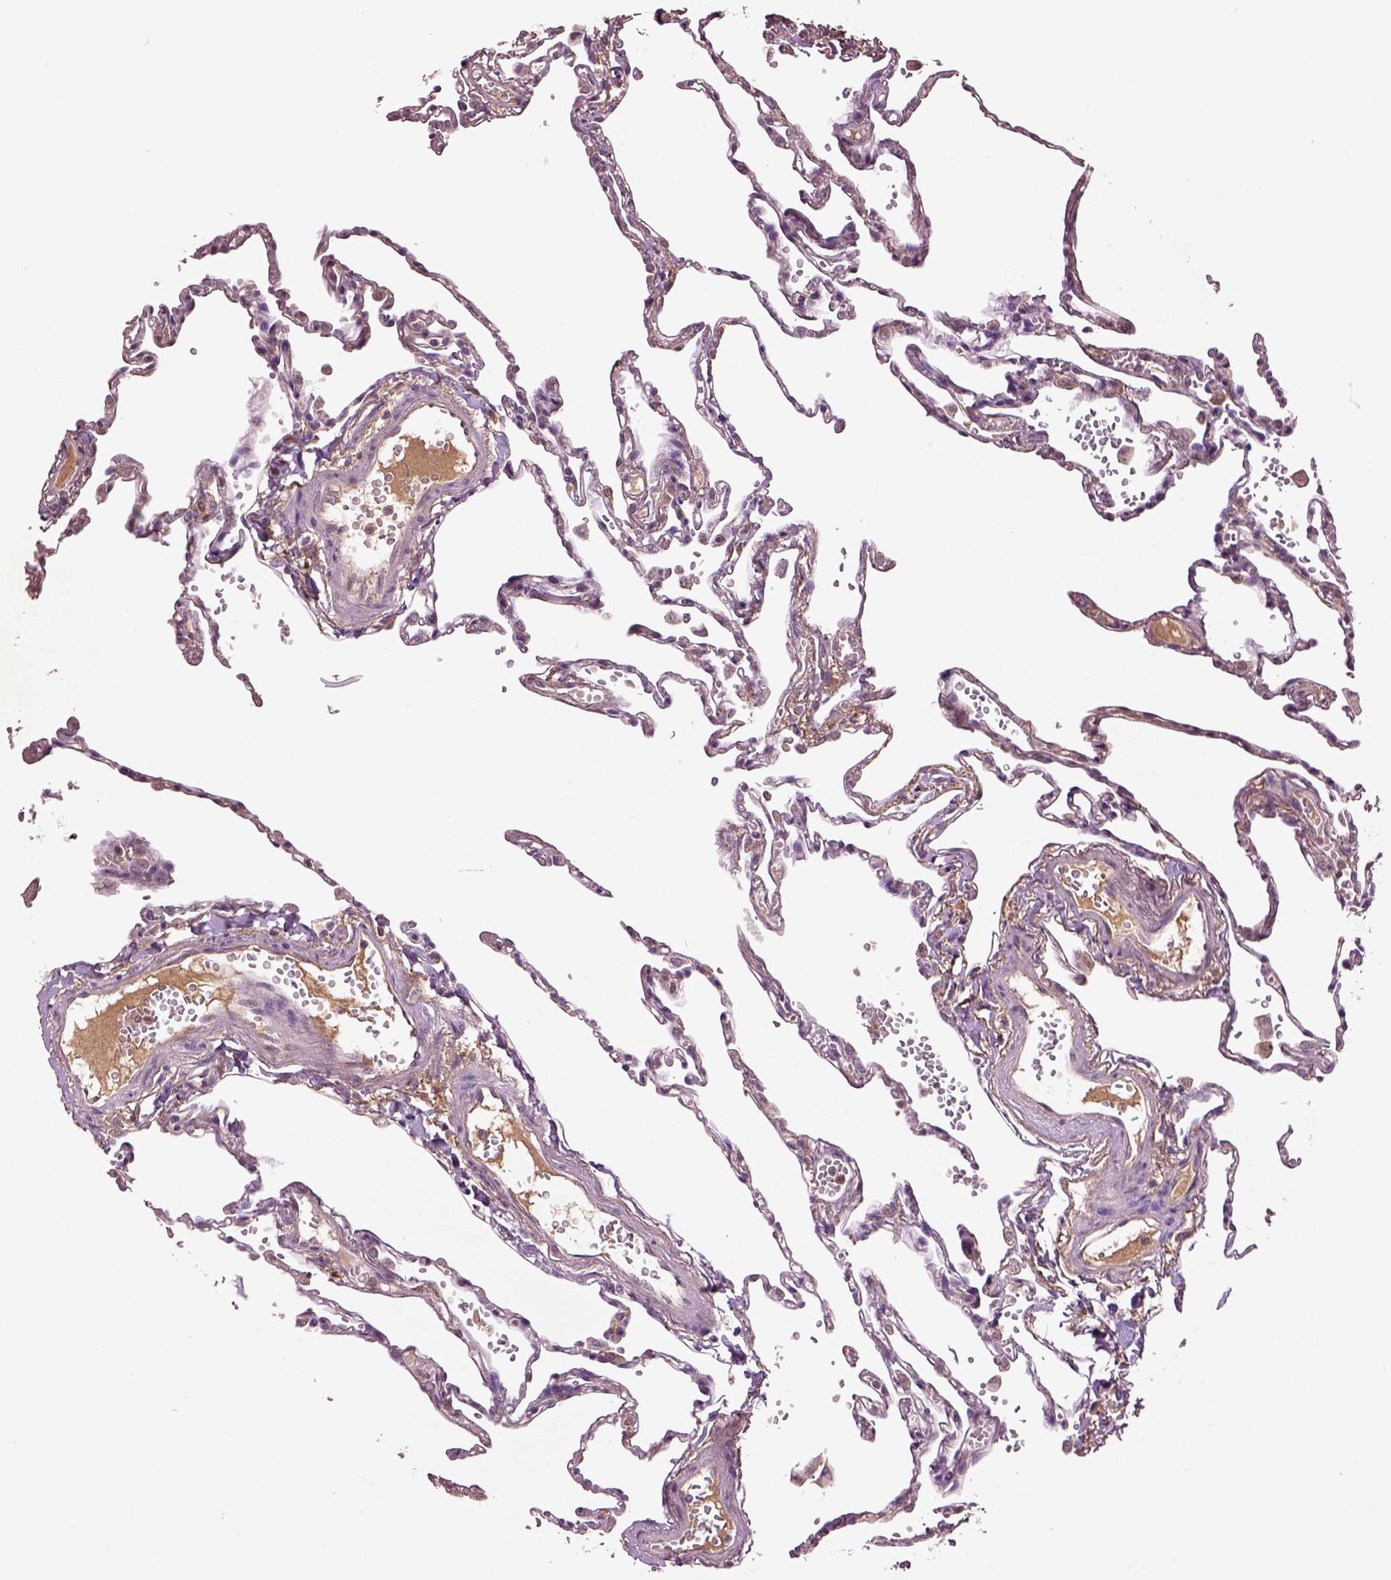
{"staining": {"intensity": "moderate", "quantity": "<25%", "location": "cytoplasmic/membranous"}, "tissue": "lung", "cell_type": "Alveolar cells", "image_type": "normal", "snomed": [{"axis": "morphology", "description": "Normal tissue, NOS"}, {"axis": "topography", "description": "Lung"}], "caption": "A high-resolution photomicrograph shows IHC staining of benign lung, which demonstrates moderate cytoplasmic/membranous expression in about <25% of alveolar cells. (Stains: DAB in brown, nuclei in blue, Microscopy: brightfield microscopy at high magnification).", "gene": "MDP1", "patient": {"sex": "male", "age": 78}}